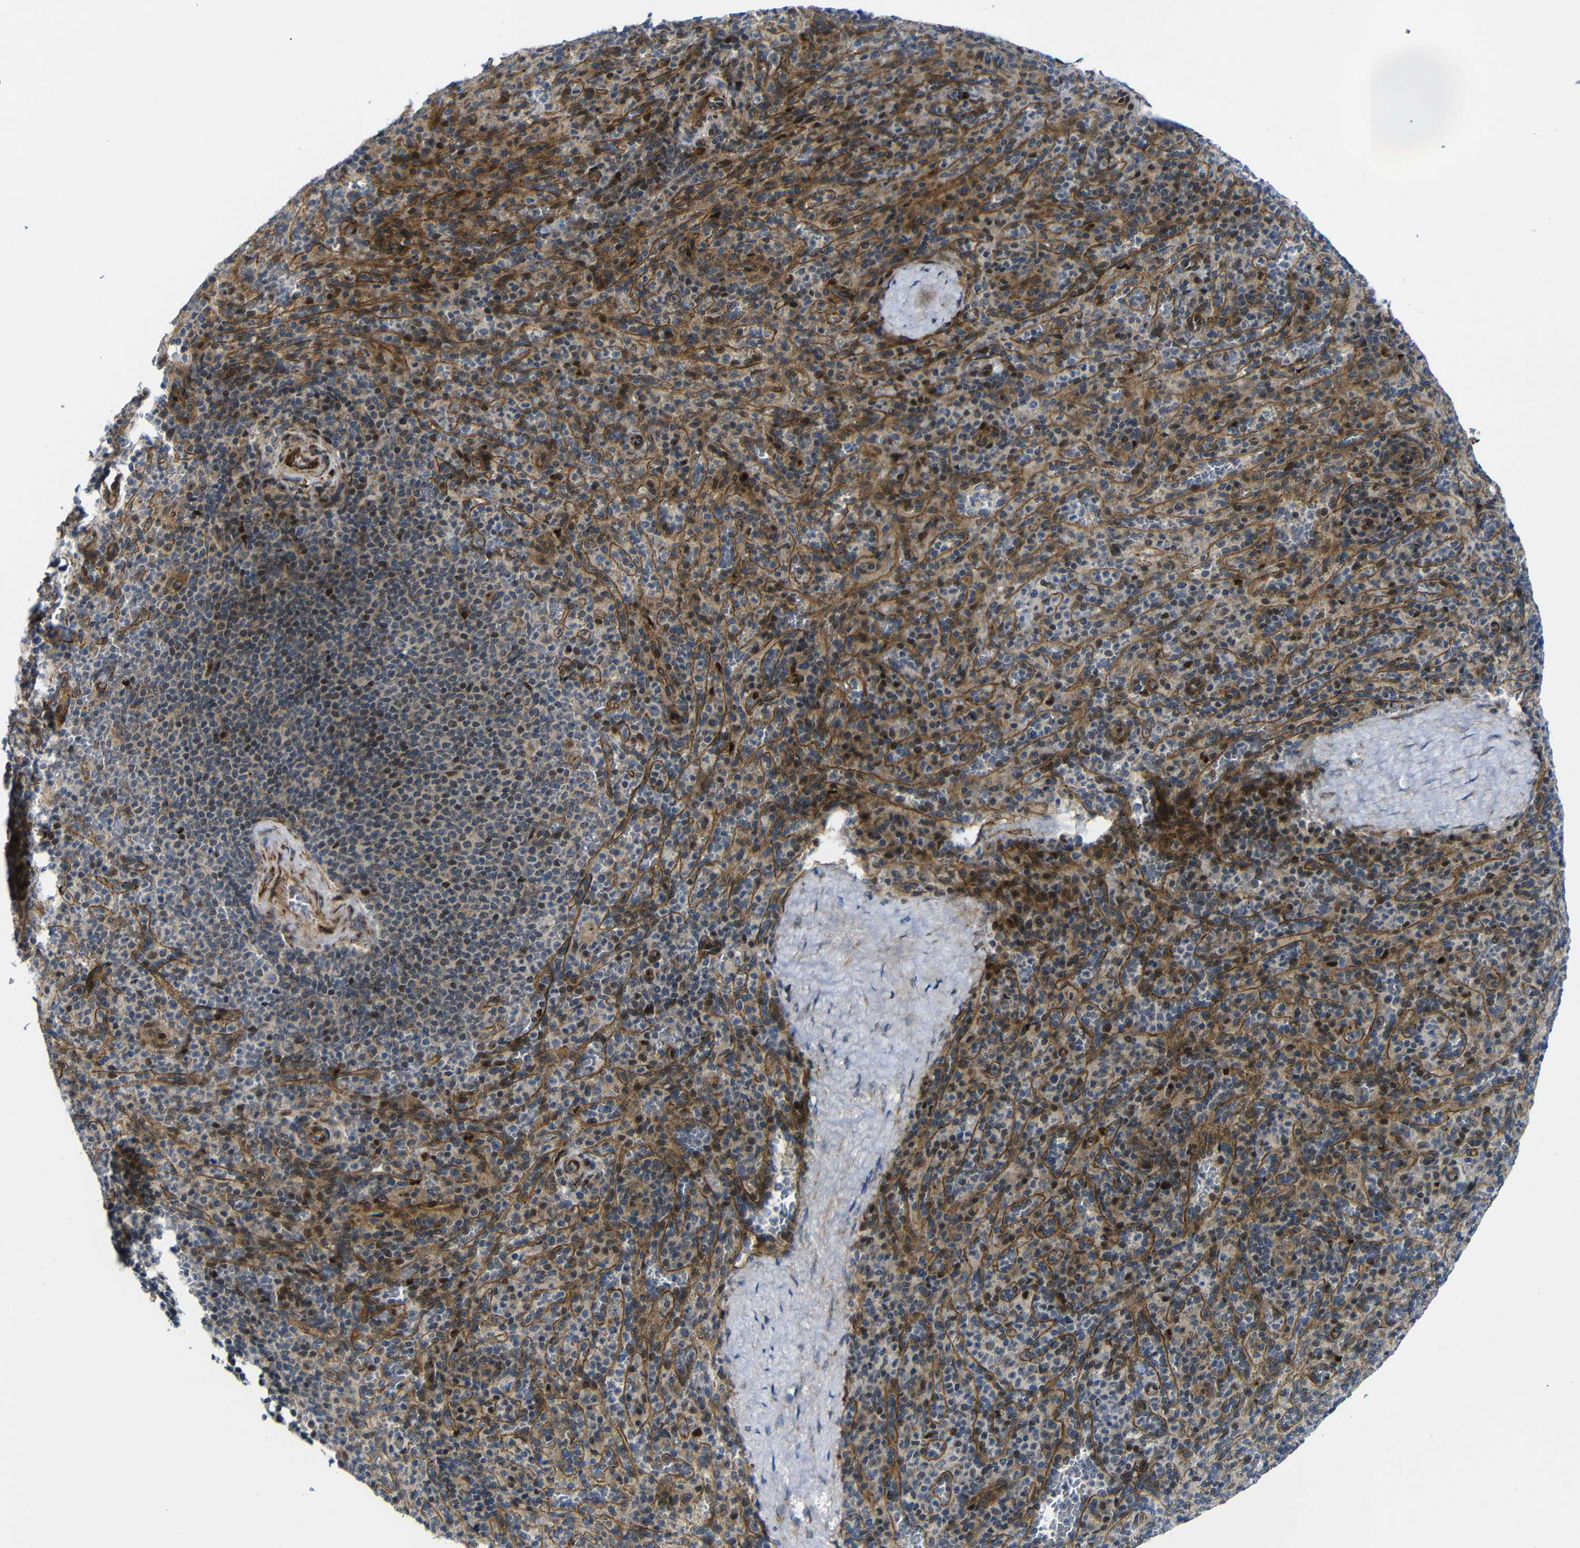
{"staining": {"intensity": "moderate", "quantity": "25%-75%", "location": "cytoplasmic/membranous,nuclear"}, "tissue": "spleen", "cell_type": "Cells in red pulp", "image_type": "normal", "snomed": [{"axis": "morphology", "description": "Normal tissue, NOS"}, {"axis": "topography", "description": "Spleen"}], "caption": "DAB immunohistochemical staining of unremarkable spleen shows moderate cytoplasmic/membranous,nuclear protein expression in about 25%-75% of cells in red pulp.", "gene": "PARP14", "patient": {"sex": "male", "age": 36}}